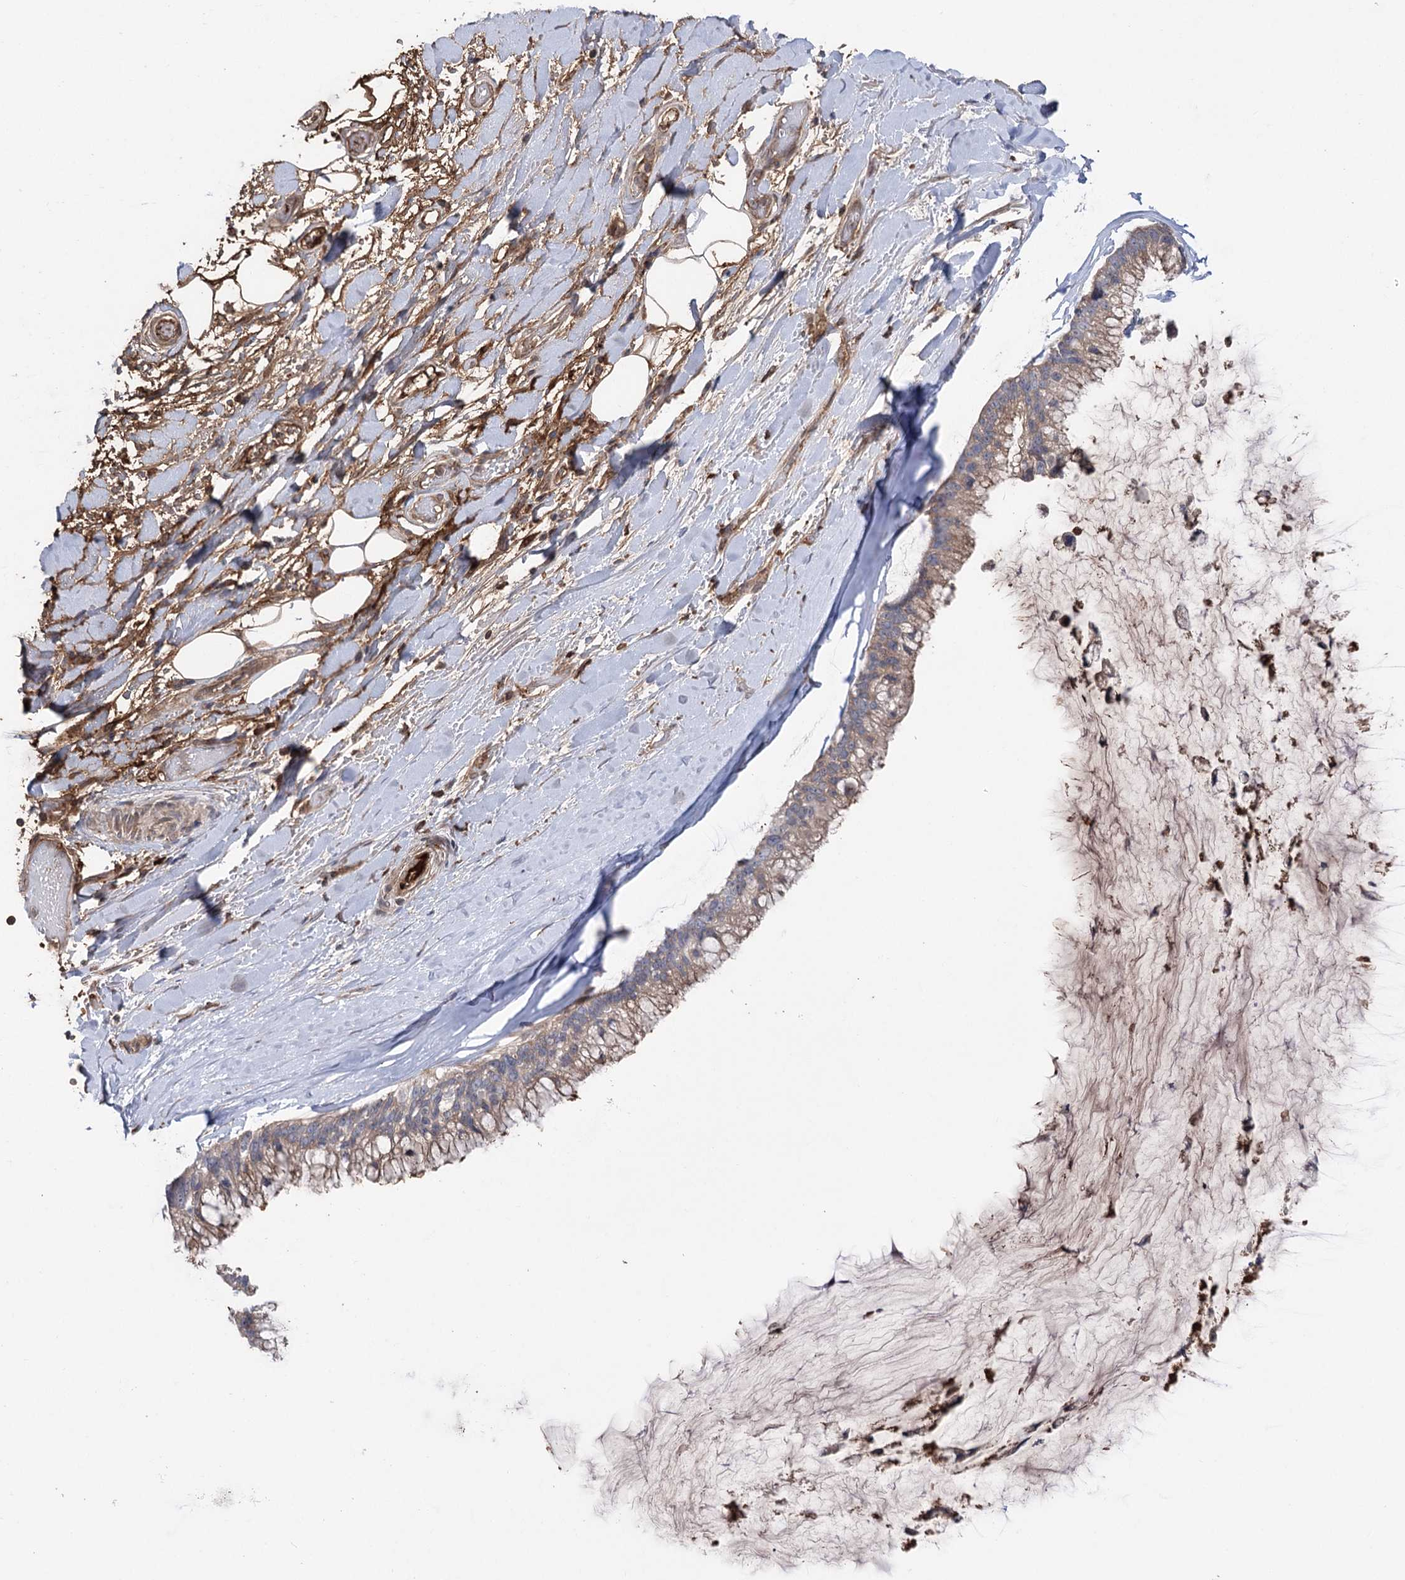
{"staining": {"intensity": "weak", "quantity": "25%-75%", "location": "cytoplasmic/membranous"}, "tissue": "ovarian cancer", "cell_type": "Tumor cells", "image_type": "cancer", "snomed": [{"axis": "morphology", "description": "Cystadenocarcinoma, mucinous, NOS"}, {"axis": "topography", "description": "Ovary"}], "caption": "Brown immunohistochemical staining in human ovarian cancer demonstrates weak cytoplasmic/membranous expression in about 25%-75% of tumor cells.", "gene": "OTUD1", "patient": {"sex": "female", "age": 39}}